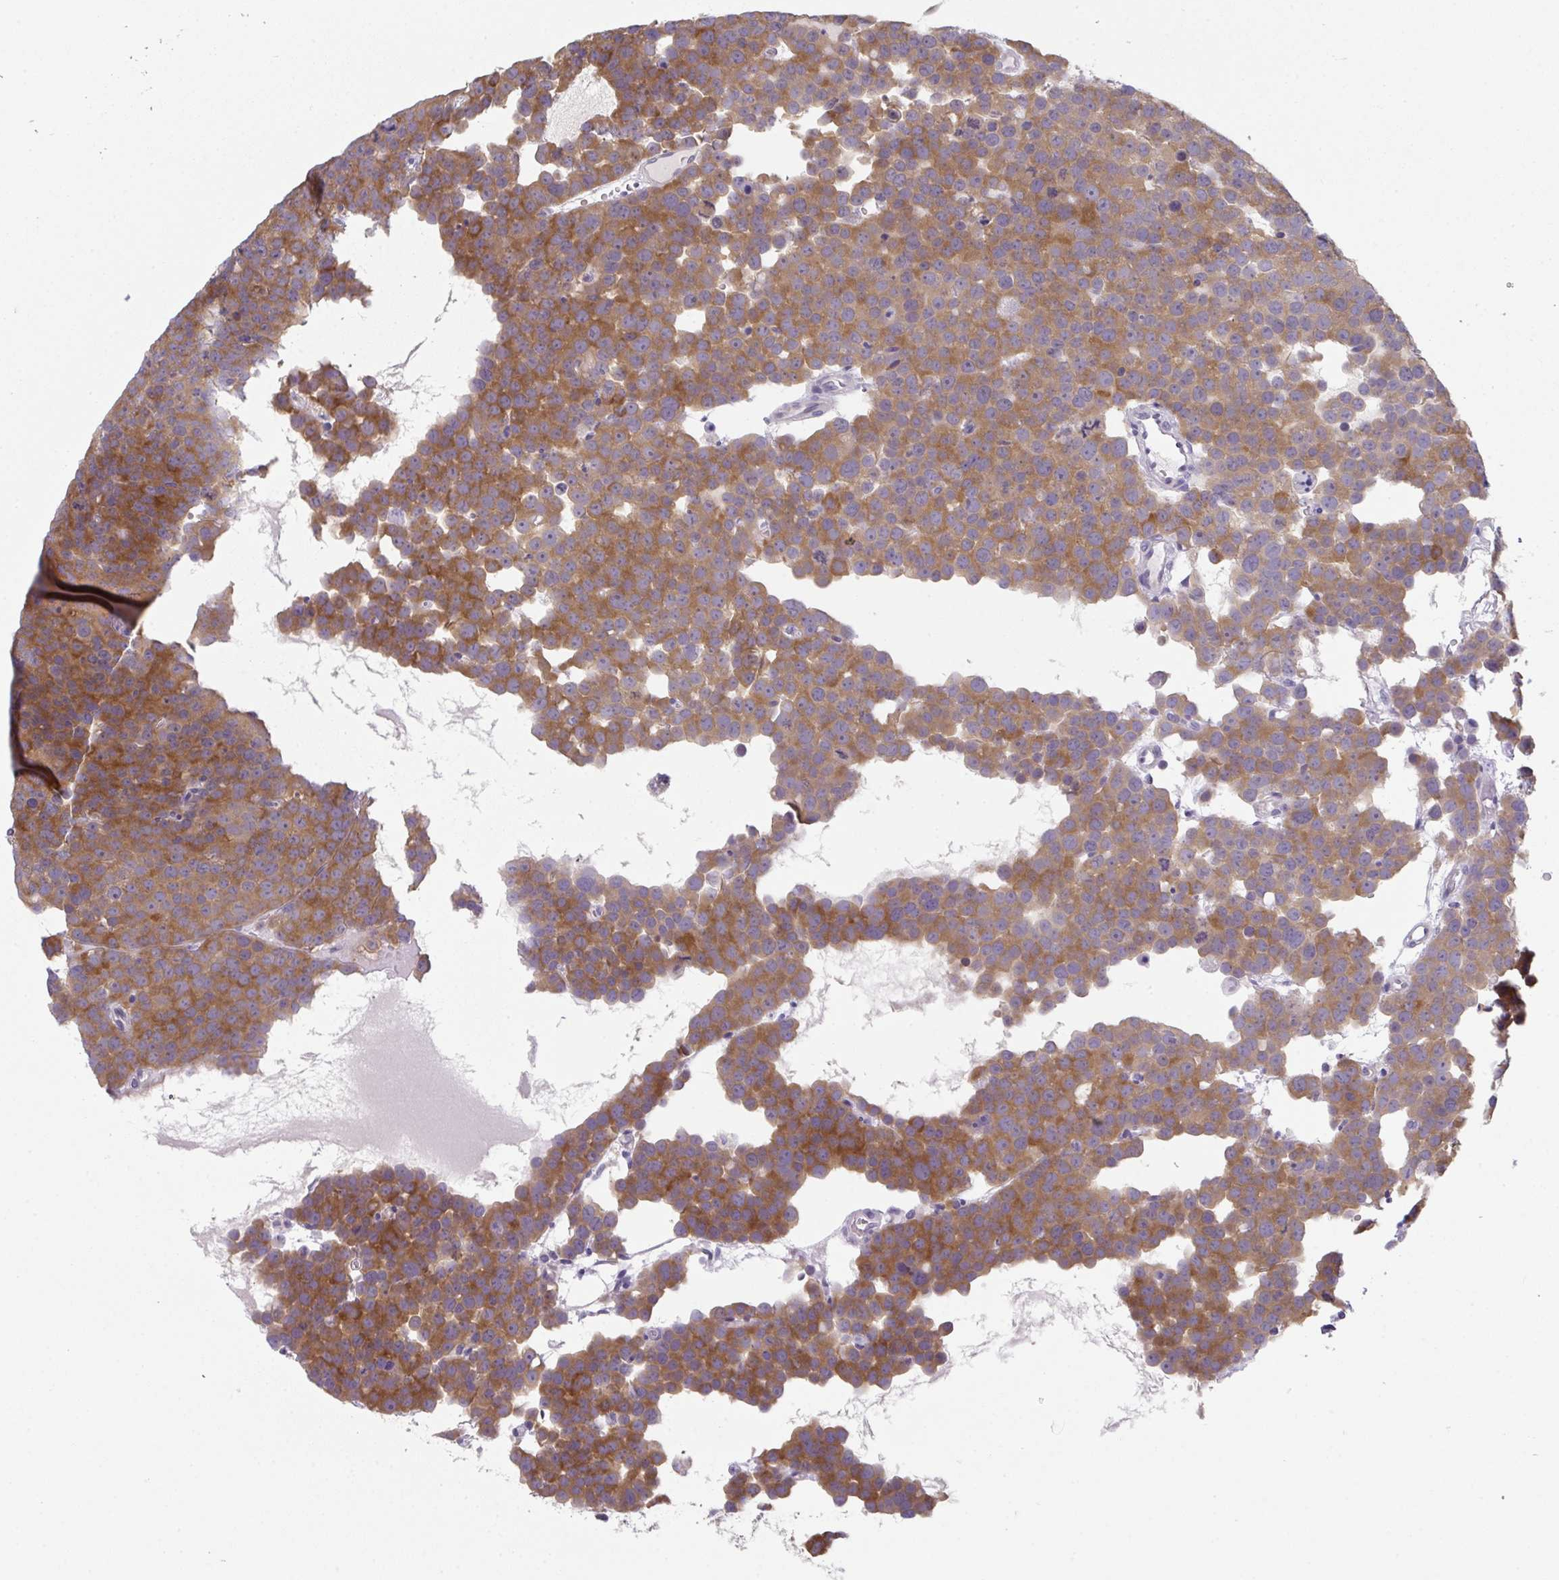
{"staining": {"intensity": "moderate", "quantity": ">75%", "location": "cytoplasmic/membranous"}, "tissue": "testis cancer", "cell_type": "Tumor cells", "image_type": "cancer", "snomed": [{"axis": "morphology", "description": "Seminoma, NOS"}, {"axis": "topography", "description": "Testis"}], "caption": "A micrograph showing moderate cytoplasmic/membranous expression in about >75% of tumor cells in testis cancer, as visualized by brown immunohistochemical staining.", "gene": "RIOK1", "patient": {"sex": "male", "age": 71}}